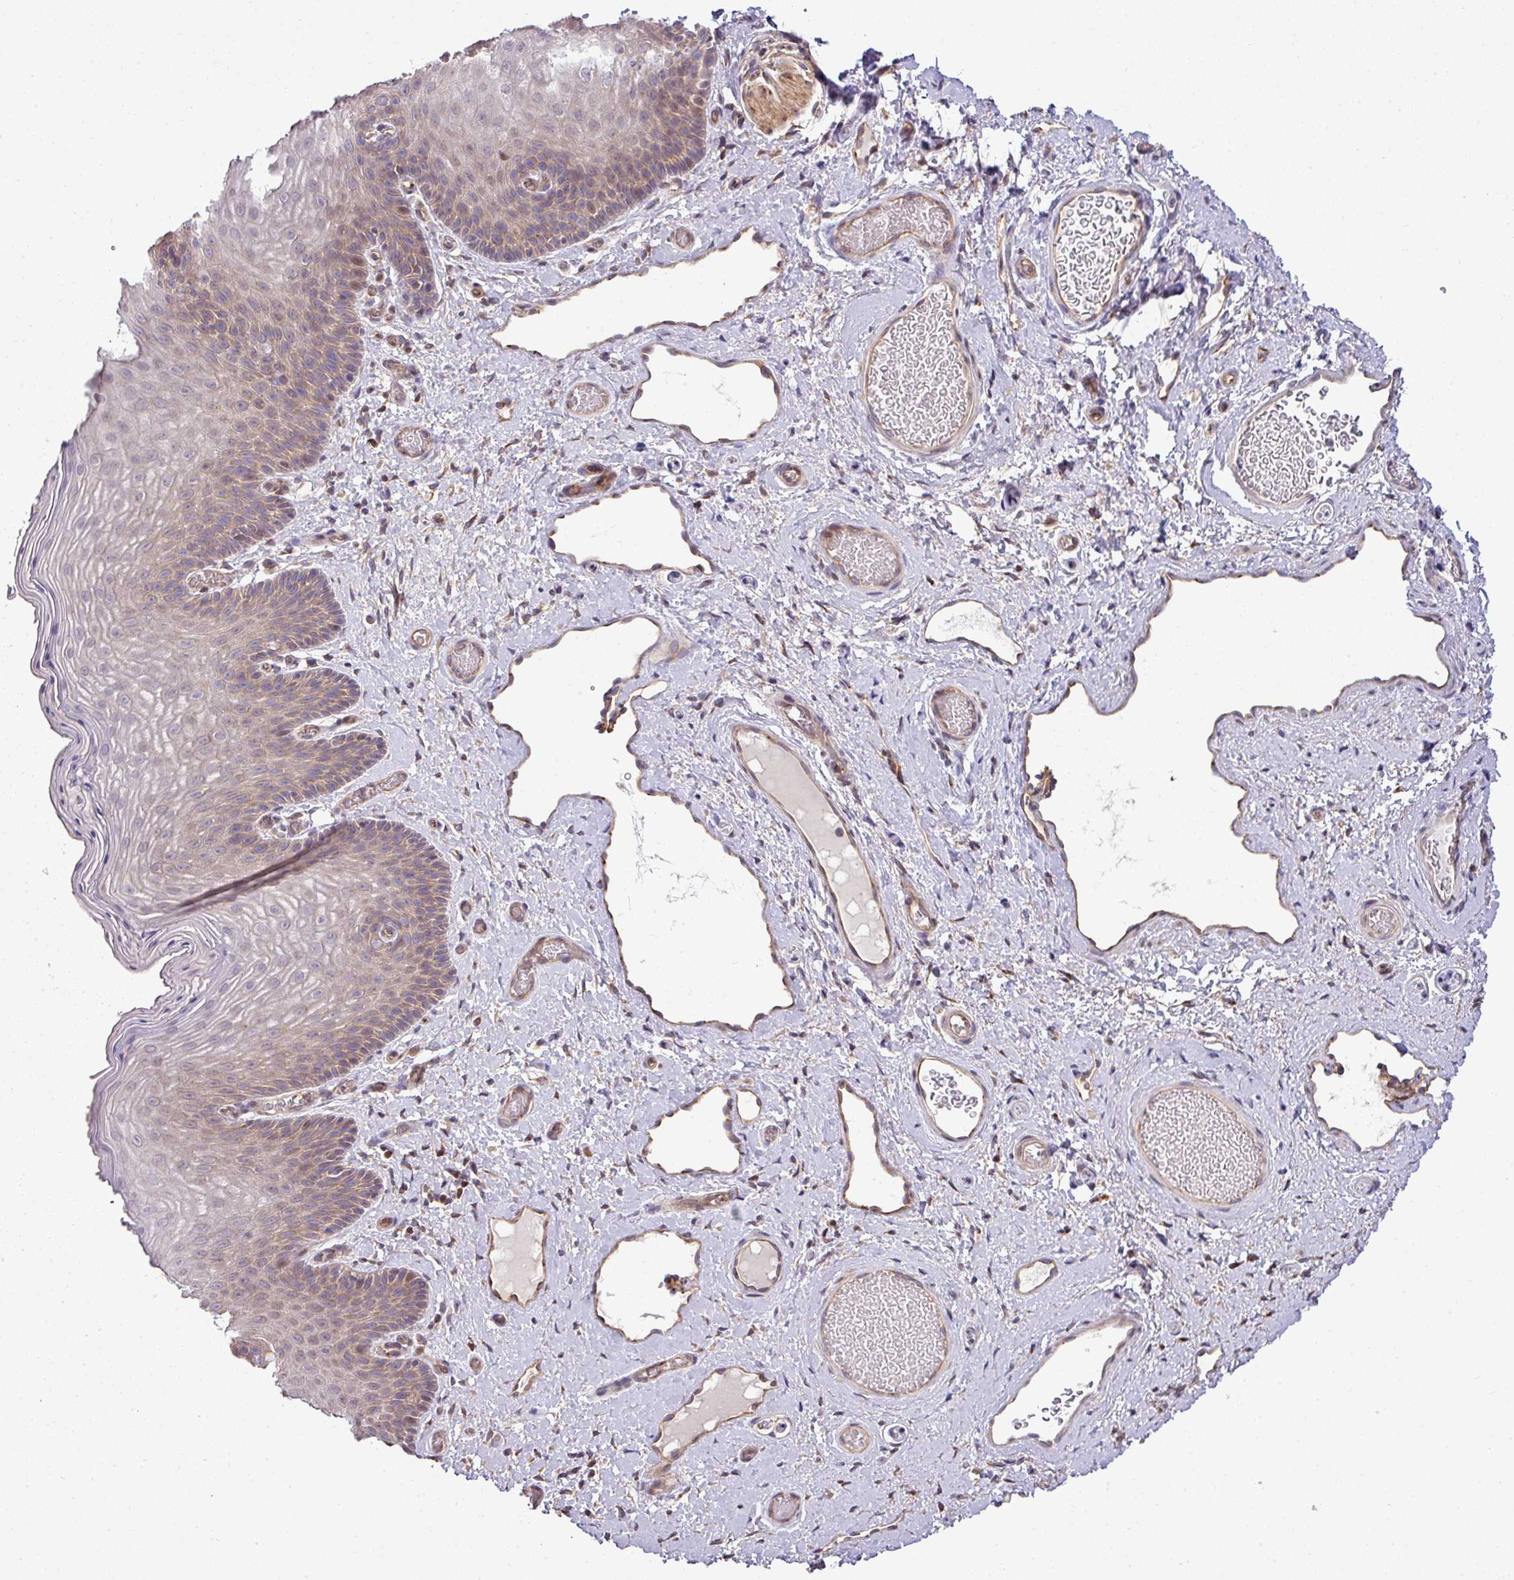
{"staining": {"intensity": "moderate", "quantity": "25%-75%", "location": "cytoplasmic/membranous"}, "tissue": "skin", "cell_type": "Epidermal cells", "image_type": "normal", "snomed": [{"axis": "morphology", "description": "Normal tissue, NOS"}, {"axis": "topography", "description": "Anal"}], "caption": "The micrograph exhibits immunohistochemical staining of unremarkable skin. There is moderate cytoplasmic/membranous expression is appreciated in approximately 25%-75% of epidermal cells.", "gene": "TIMMDC1", "patient": {"sex": "female", "age": 40}}